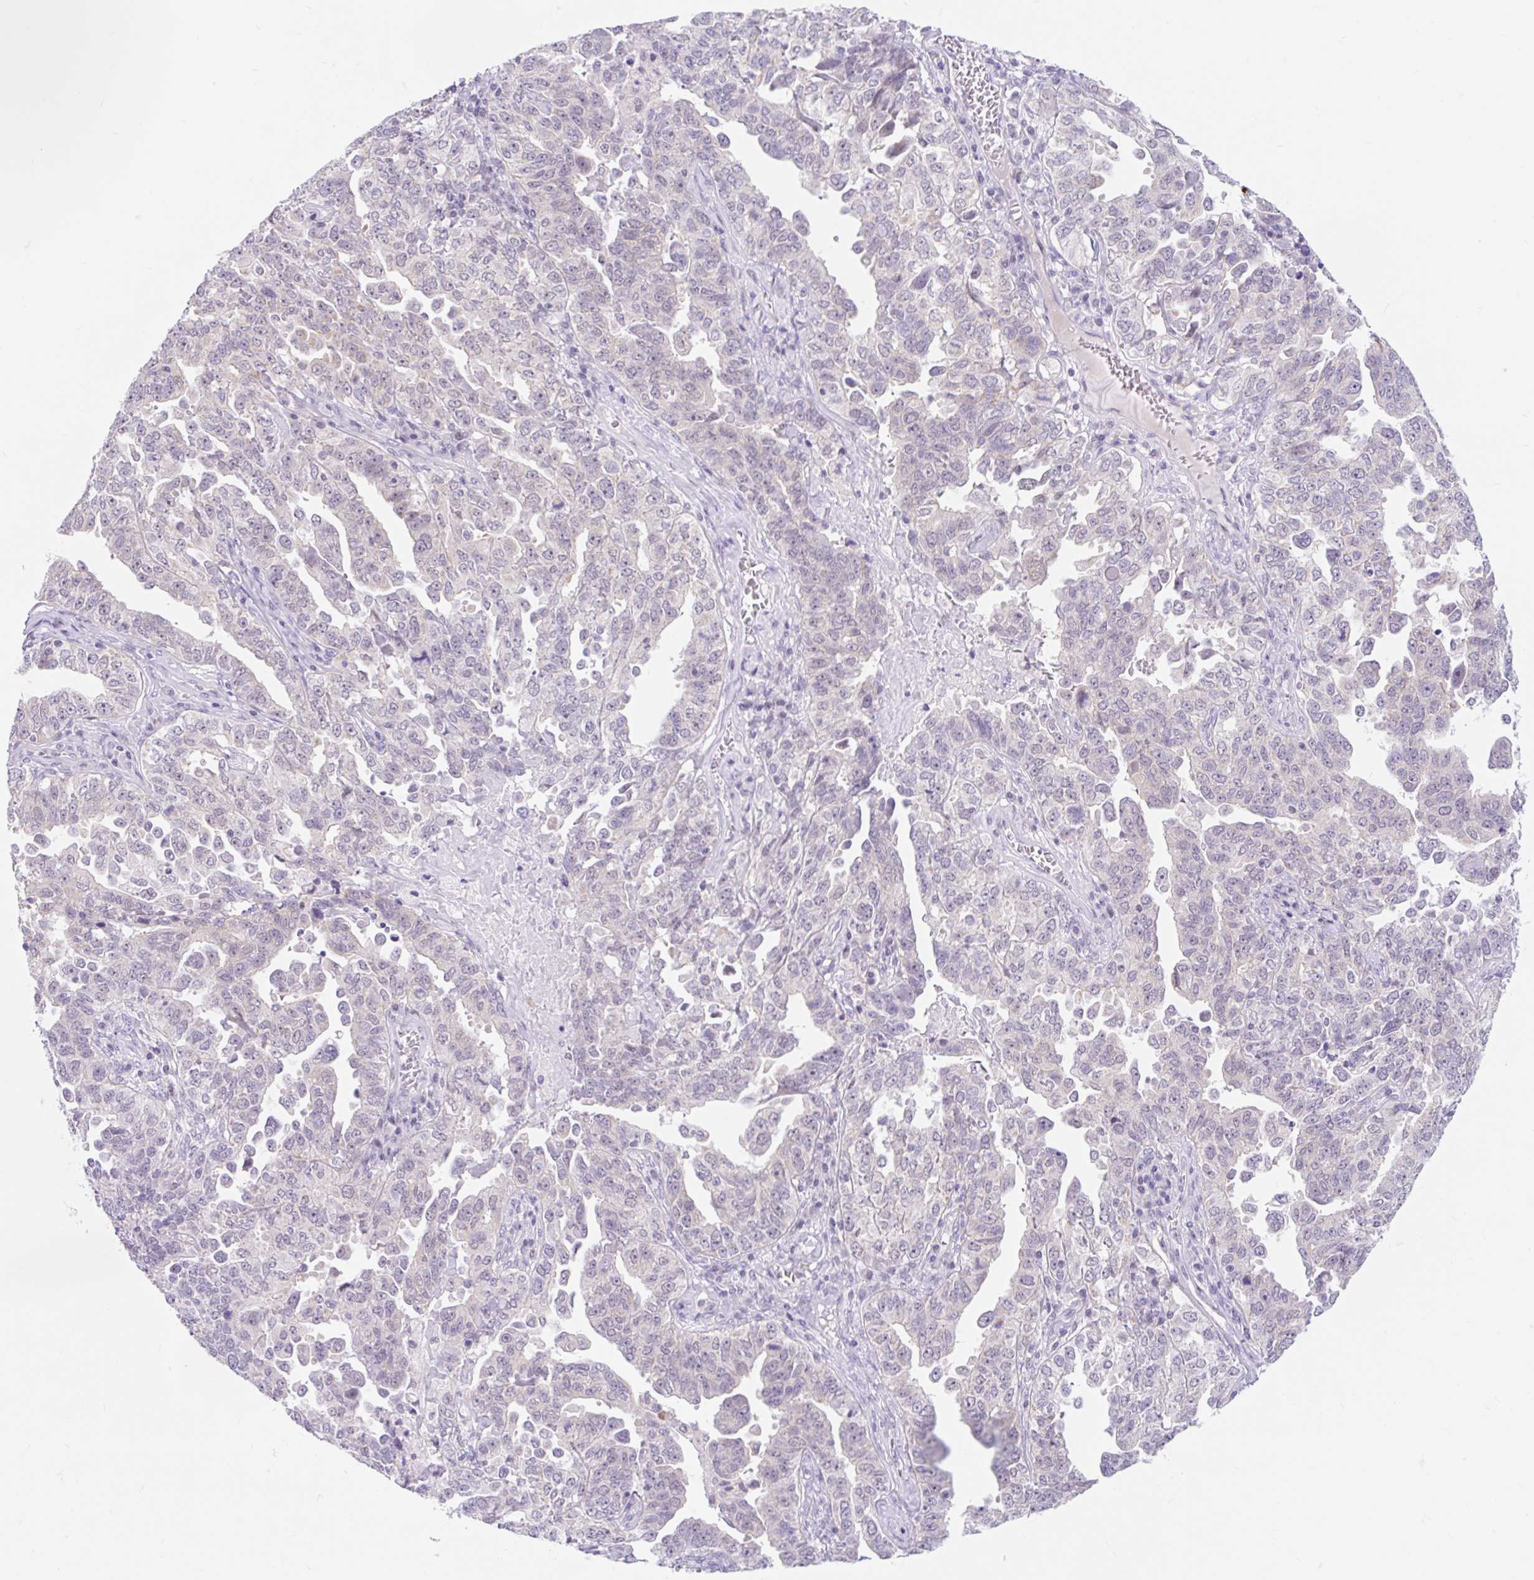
{"staining": {"intensity": "negative", "quantity": "none", "location": "none"}, "tissue": "ovarian cancer", "cell_type": "Tumor cells", "image_type": "cancer", "snomed": [{"axis": "morphology", "description": "Carcinoma, endometroid"}, {"axis": "topography", "description": "Ovary"}], "caption": "Tumor cells show no significant staining in ovarian cancer. (Brightfield microscopy of DAB IHC at high magnification).", "gene": "ITPK1", "patient": {"sex": "female", "age": 62}}